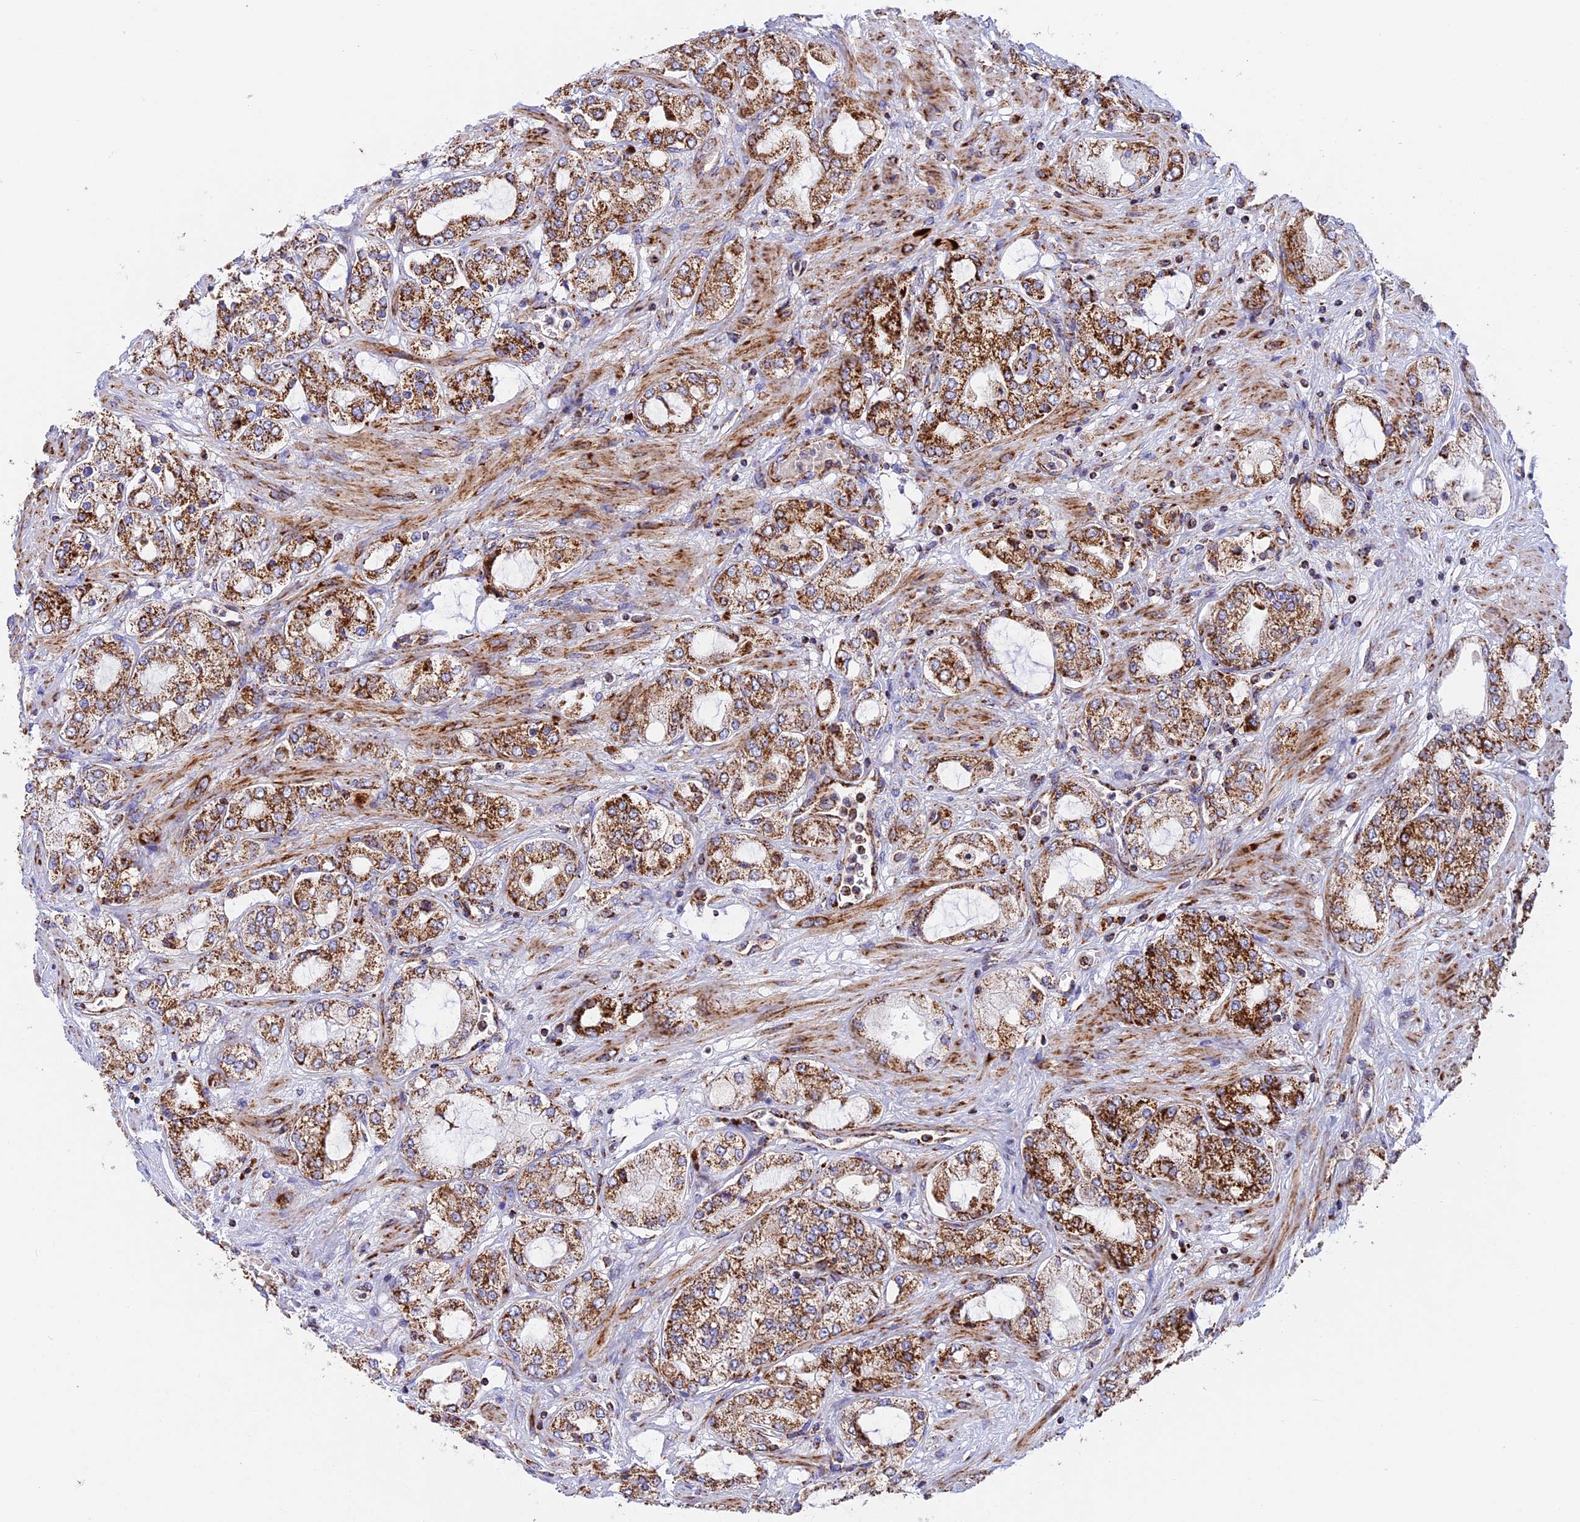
{"staining": {"intensity": "strong", "quantity": ">75%", "location": "cytoplasmic/membranous"}, "tissue": "prostate cancer", "cell_type": "Tumor cells", "image_type": "cancer", "snomed": [{"axis": "morphology", "description": "Adenocarcinoma, High grade"}, {"axis": "topography", "description": "Prostate"}], "caption": "This is an image of immunohistochemistry staining of adenocarcinoma (high-grade) (prostate), which shows strong staining in the cytoplasmic/membranous of tumor cells.", "gene": "UQCRB", "patient": {"sex": "male", "age": 64}}